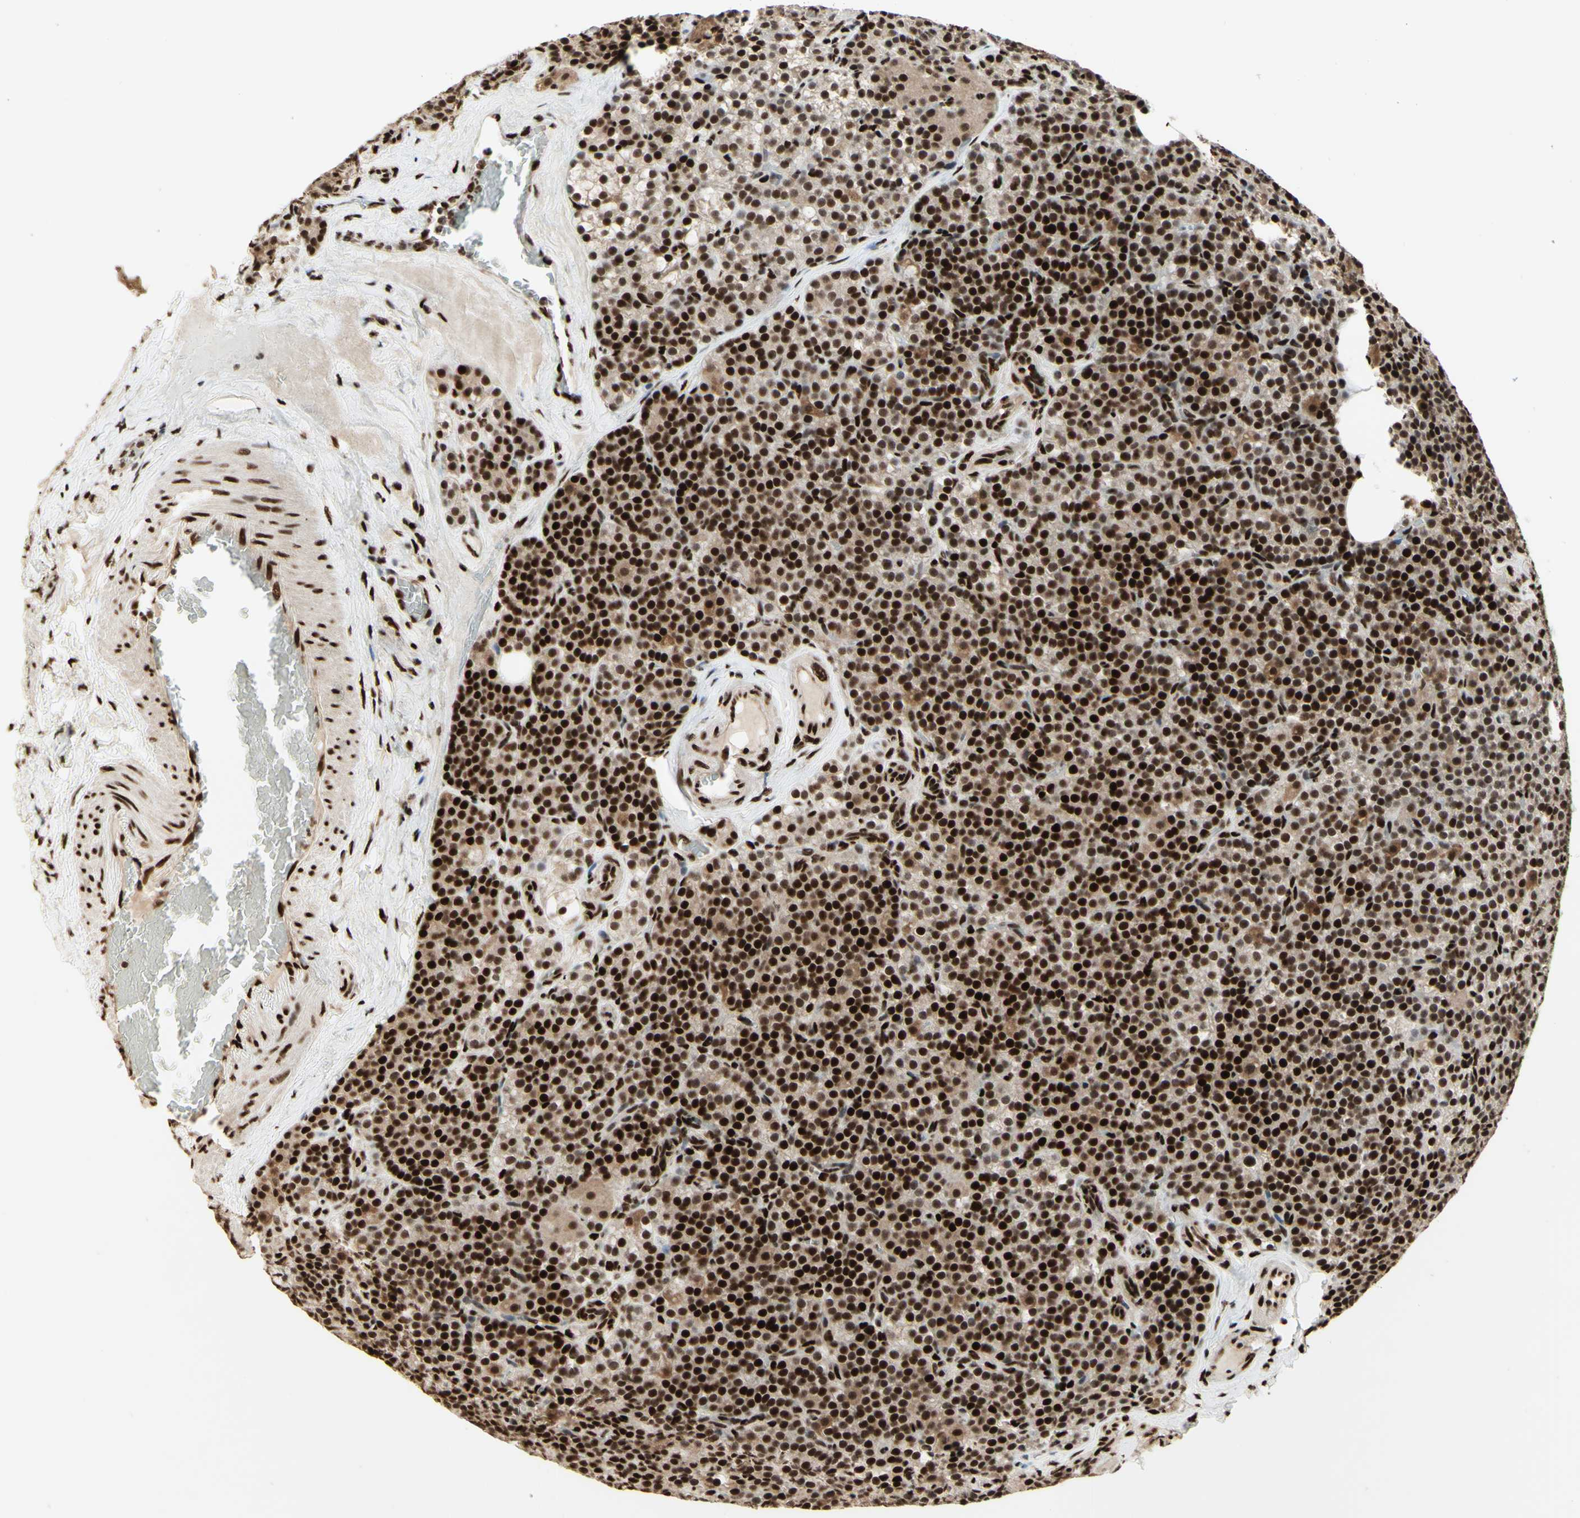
{"staining": {"intensity": "strong", "quantity": ">75%", "location": "nuclear"}, "tissue": "parathyroid gland", "cell_type": "Glandular cells", "image_type": "normal", "snomed": [{"axis": "morphology", "description": "Normal tissue, NOS"}, {"axis": "topography", "description": "Parathyroid gland"}], "caption": "Protein expression analysis of benign human parathyroid gland reveals strong nuclear positivity in about >75% of glandular cells.", "gene": "NR3C1", "patient": {"sex": "female", "age": 57}}